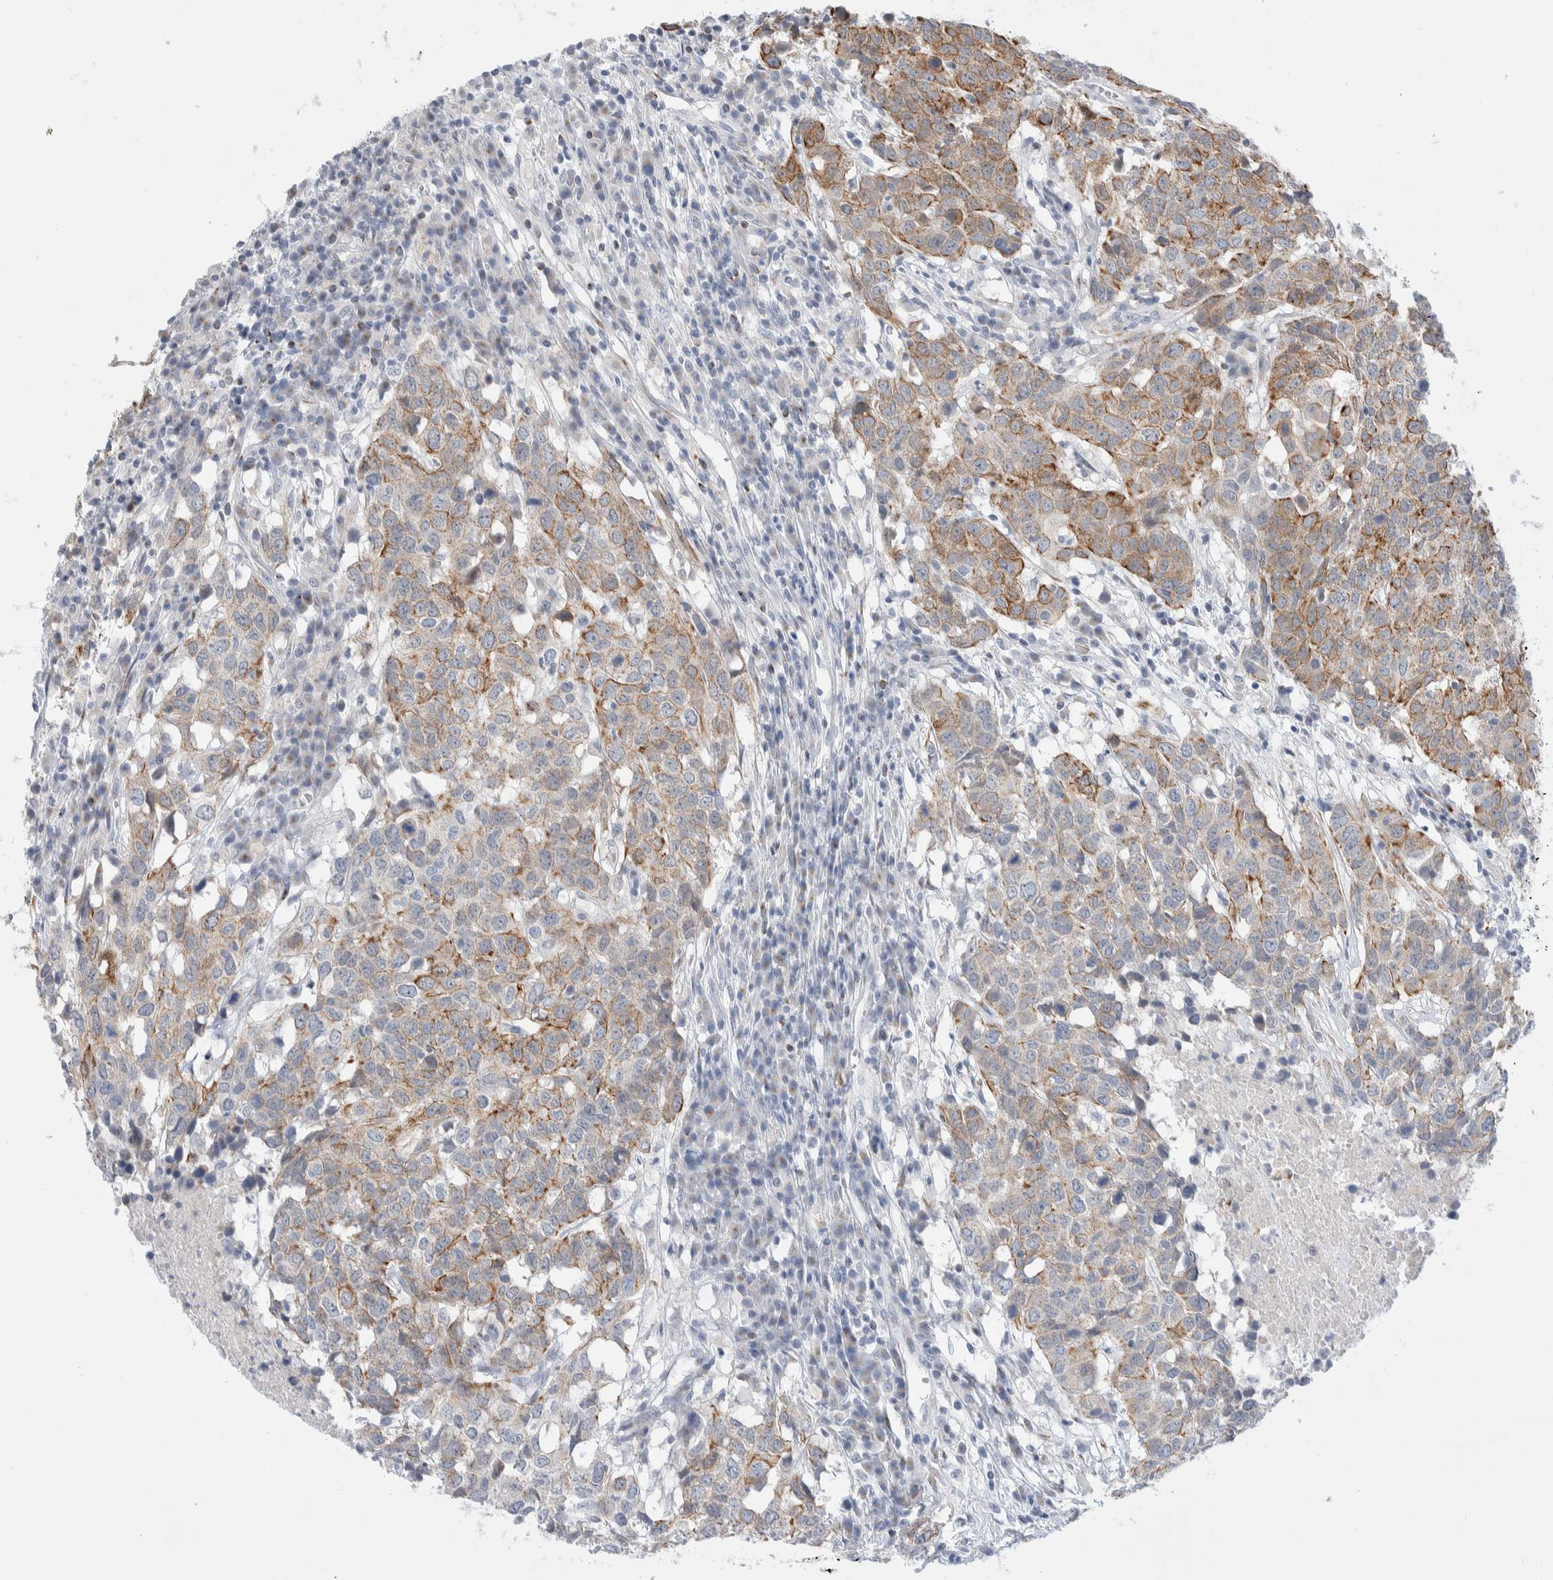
{"staining": {"intensity": "moderate", "quantity": "25%-75%", "location": "cytoplasmic/membranous"}, "tissue": "head and neck cancer", "cell_type": "Tumor cells", "image_type": "cancer", "snomed": [{"axis": "morphology", "description": "Squamous cell carcinoma, NOS"}, {"axis": "topography", "description": "Head-Neck"}], "caption": "Protein staining shows moderate cytoplasmic/membranous expression in approximately 25%-75% of tumor cells in head and neck cancer (squamous cell carcinoma).", "gene": "C1orf112", "patient": {"sex": "male", "age": 66}}